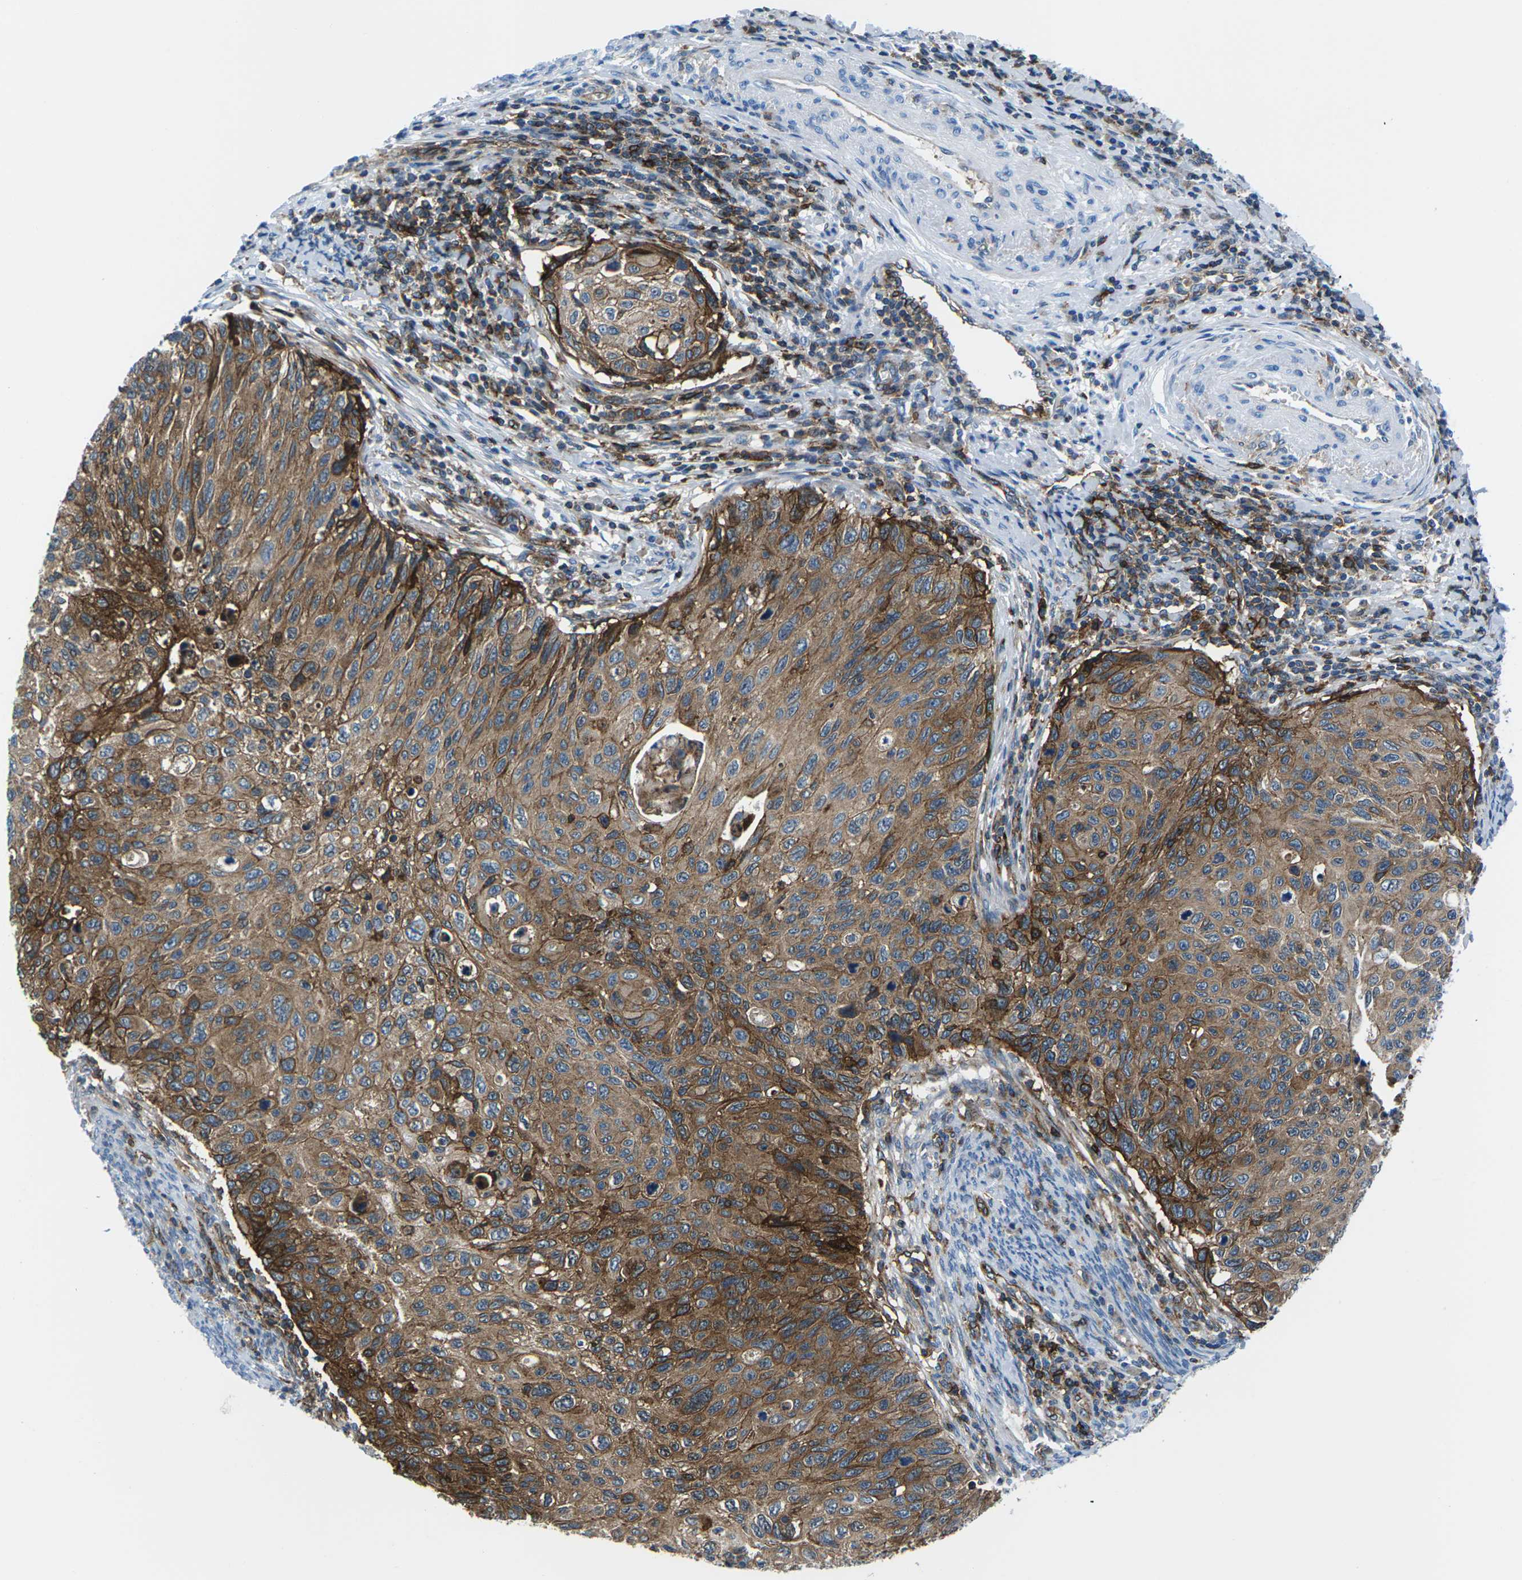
{"staining": {"intensity": "strong", "quantity": ">75%", "location": "cytoplasmic/membranous"}, "tissue": "cervical cancer", "cell_type": "Tumor cells", "image_type": "cancer", "snomed": [{"axis": "morphology", "description": "Squamous cell carcinoma, NOS"}, {"axis": "topography", "description": "Cervix"}], "caption": "Immunohistochemical staining of cervical cancer (squamous cell carcinoma) reveals high levels of strong cytoplasmic/membranous protein staining in about >75% of tumor cells.", "gene": "SOCS4", "patient": {"sex": "female", "age": 70}}